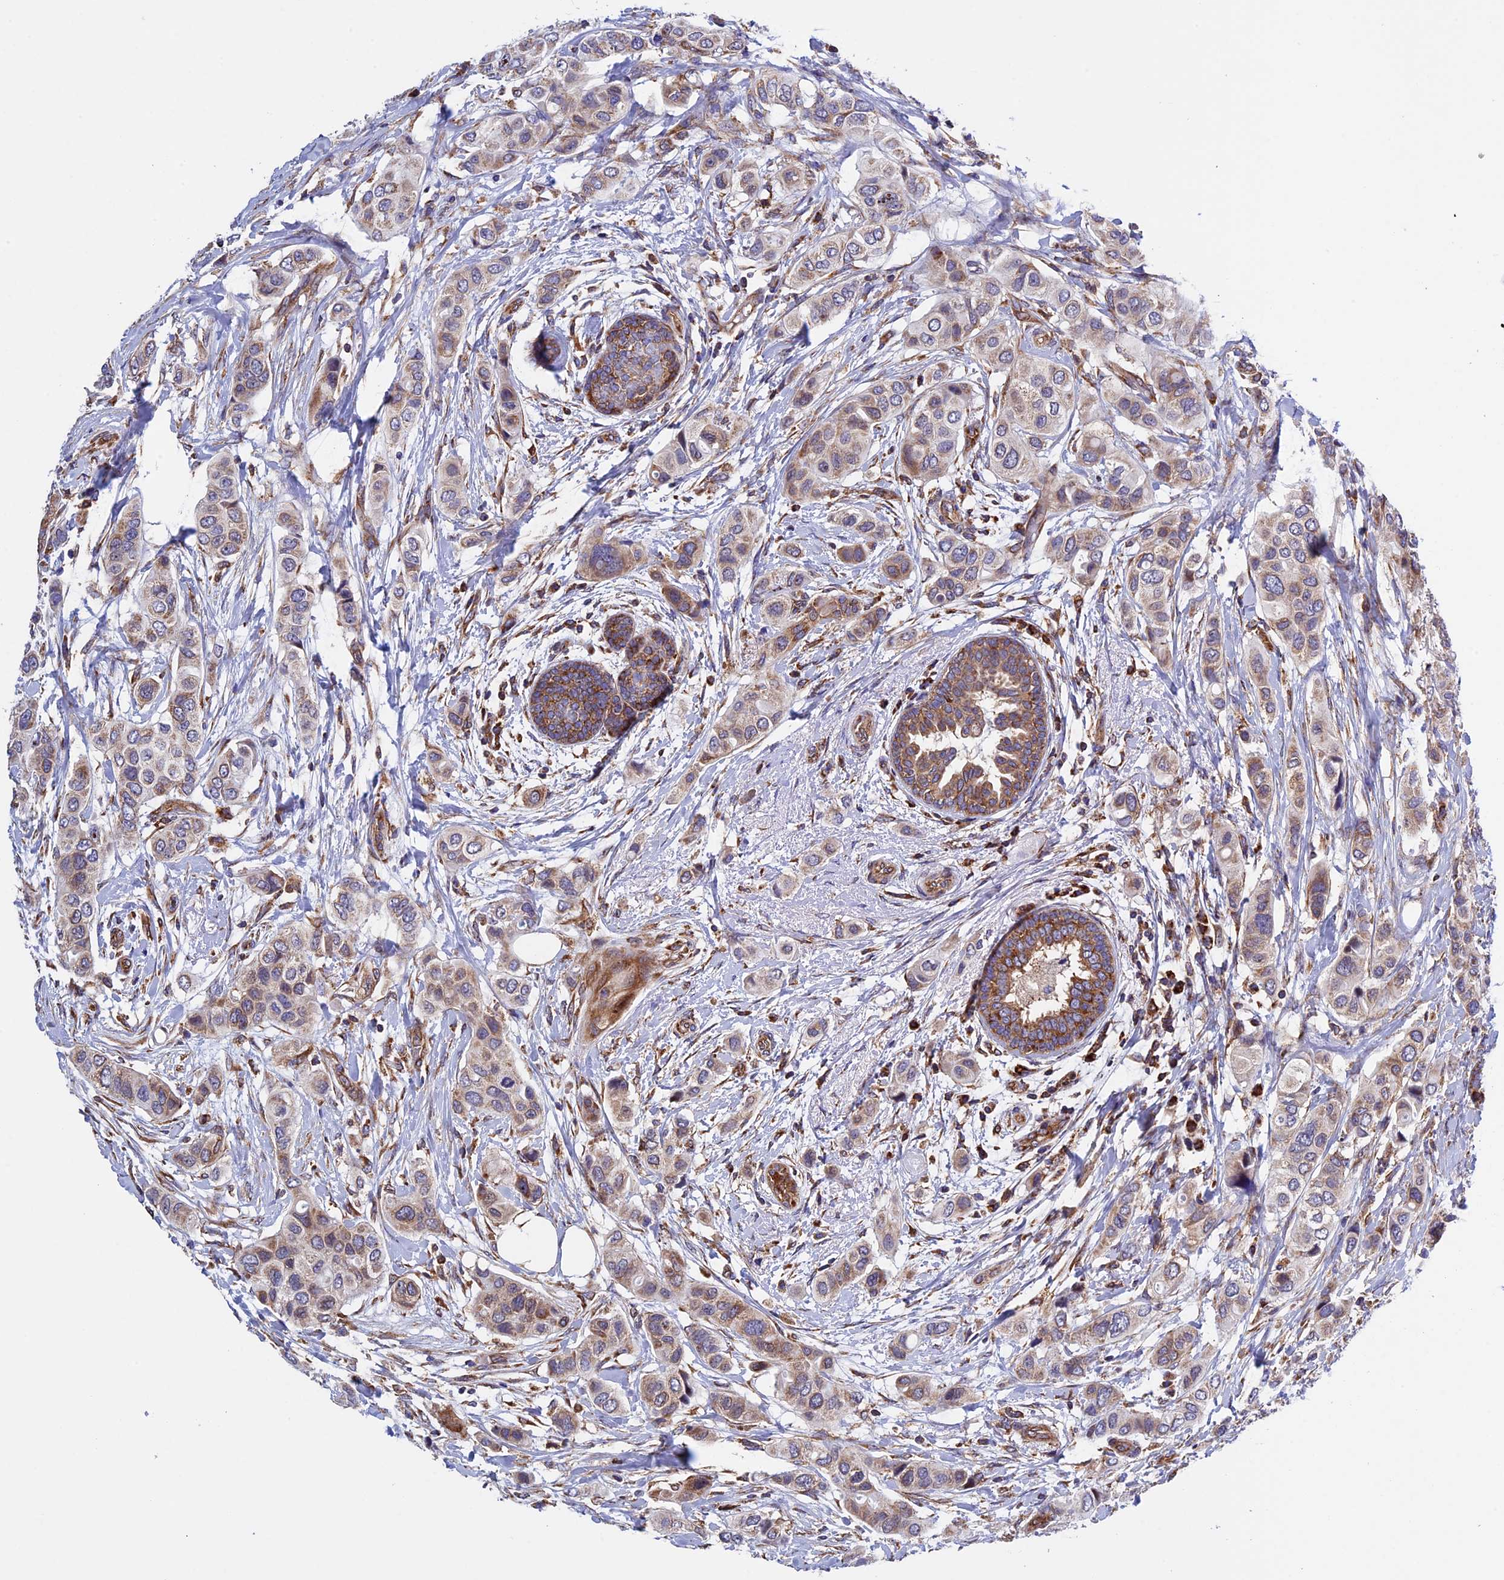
{"staining": {"intensity": "moderate", "quantity": ">75%", "location": "cytoplasmic/membranous"}, "tissue": "breast cancer", "cell_type": "Tumor cells", "image_type": "cancer", "snomed": [{"axis": "morphology", "description": "Lobular carcinoma"}, {"axis": "topography", "description": "Breast"}], "caption": "Immunohistochemistry (IHC) staining of breast lobular carcinoma, which exhibits medium levels of moderate cytoplasmic/membranous staining in approximately >75% of tumor cells indicating moderate cytoplasmic/membranous protein staining. The staining was performed using DAB (brown) for protein detection and nuclei were counterstained in hematoxylin (blue).", "gene": "SLC9A5", "patient": {"sex": "female", "age": 51}}